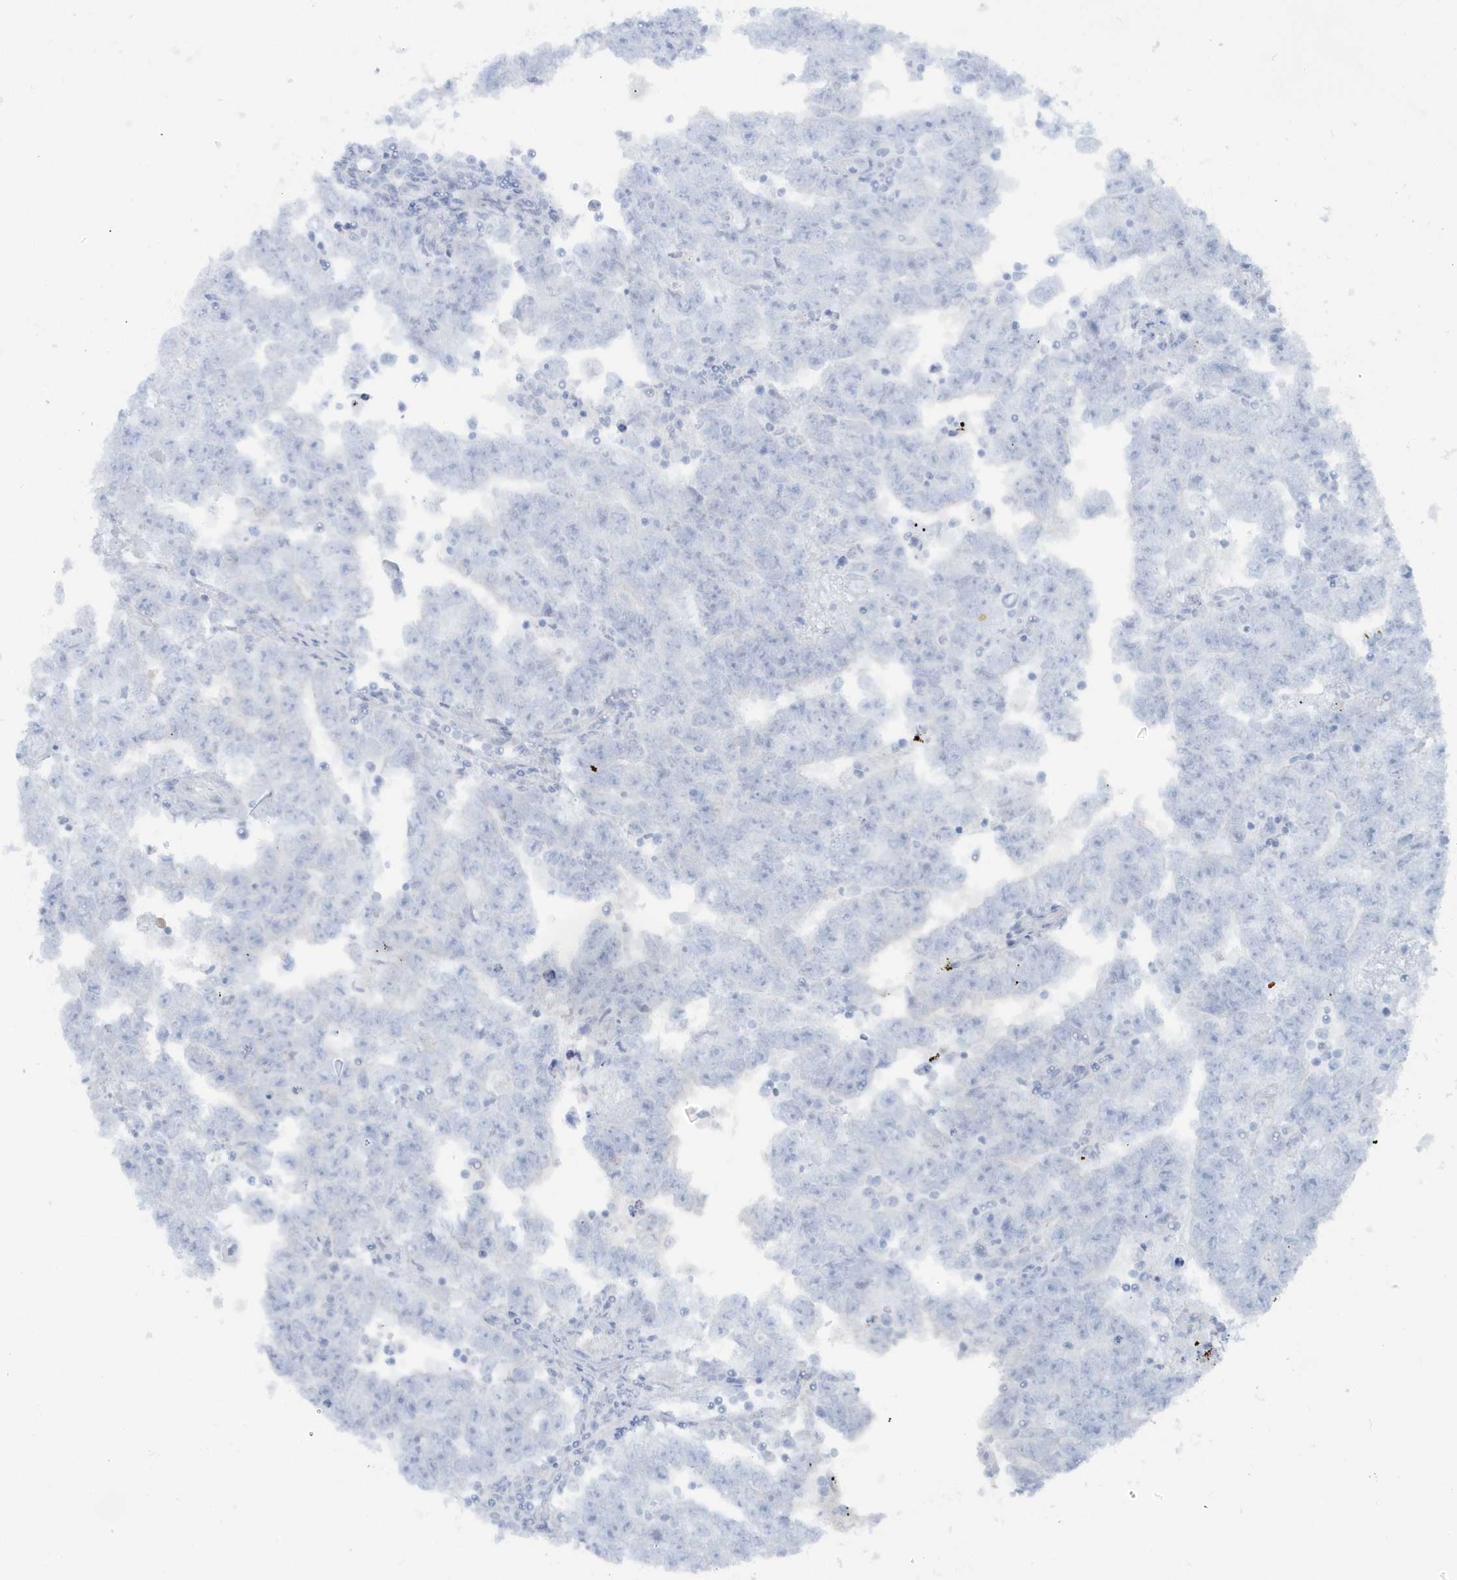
{"staining": {"intensity": "negative", "quantity": "none", "location": "none"}, "tissue": "testis cancer", "cell_type": "Tumor cells", "image_type": "cancer", "snomed": [{"axis": "morphology", "description": "Carcinoma, Embryonal, NOS"}, {"axis": "topography", "description": "Testis"}], "caption": "DAB immunohistochemical staining of embryonal carcinoma (testis) shows no significant positivity in tumor cells. (Brightfield microscopy of DAB immunohistochemistry at high magnification).", "gene": "RAB11FIP3", "patient": {"sex": "male", "age": 25}}